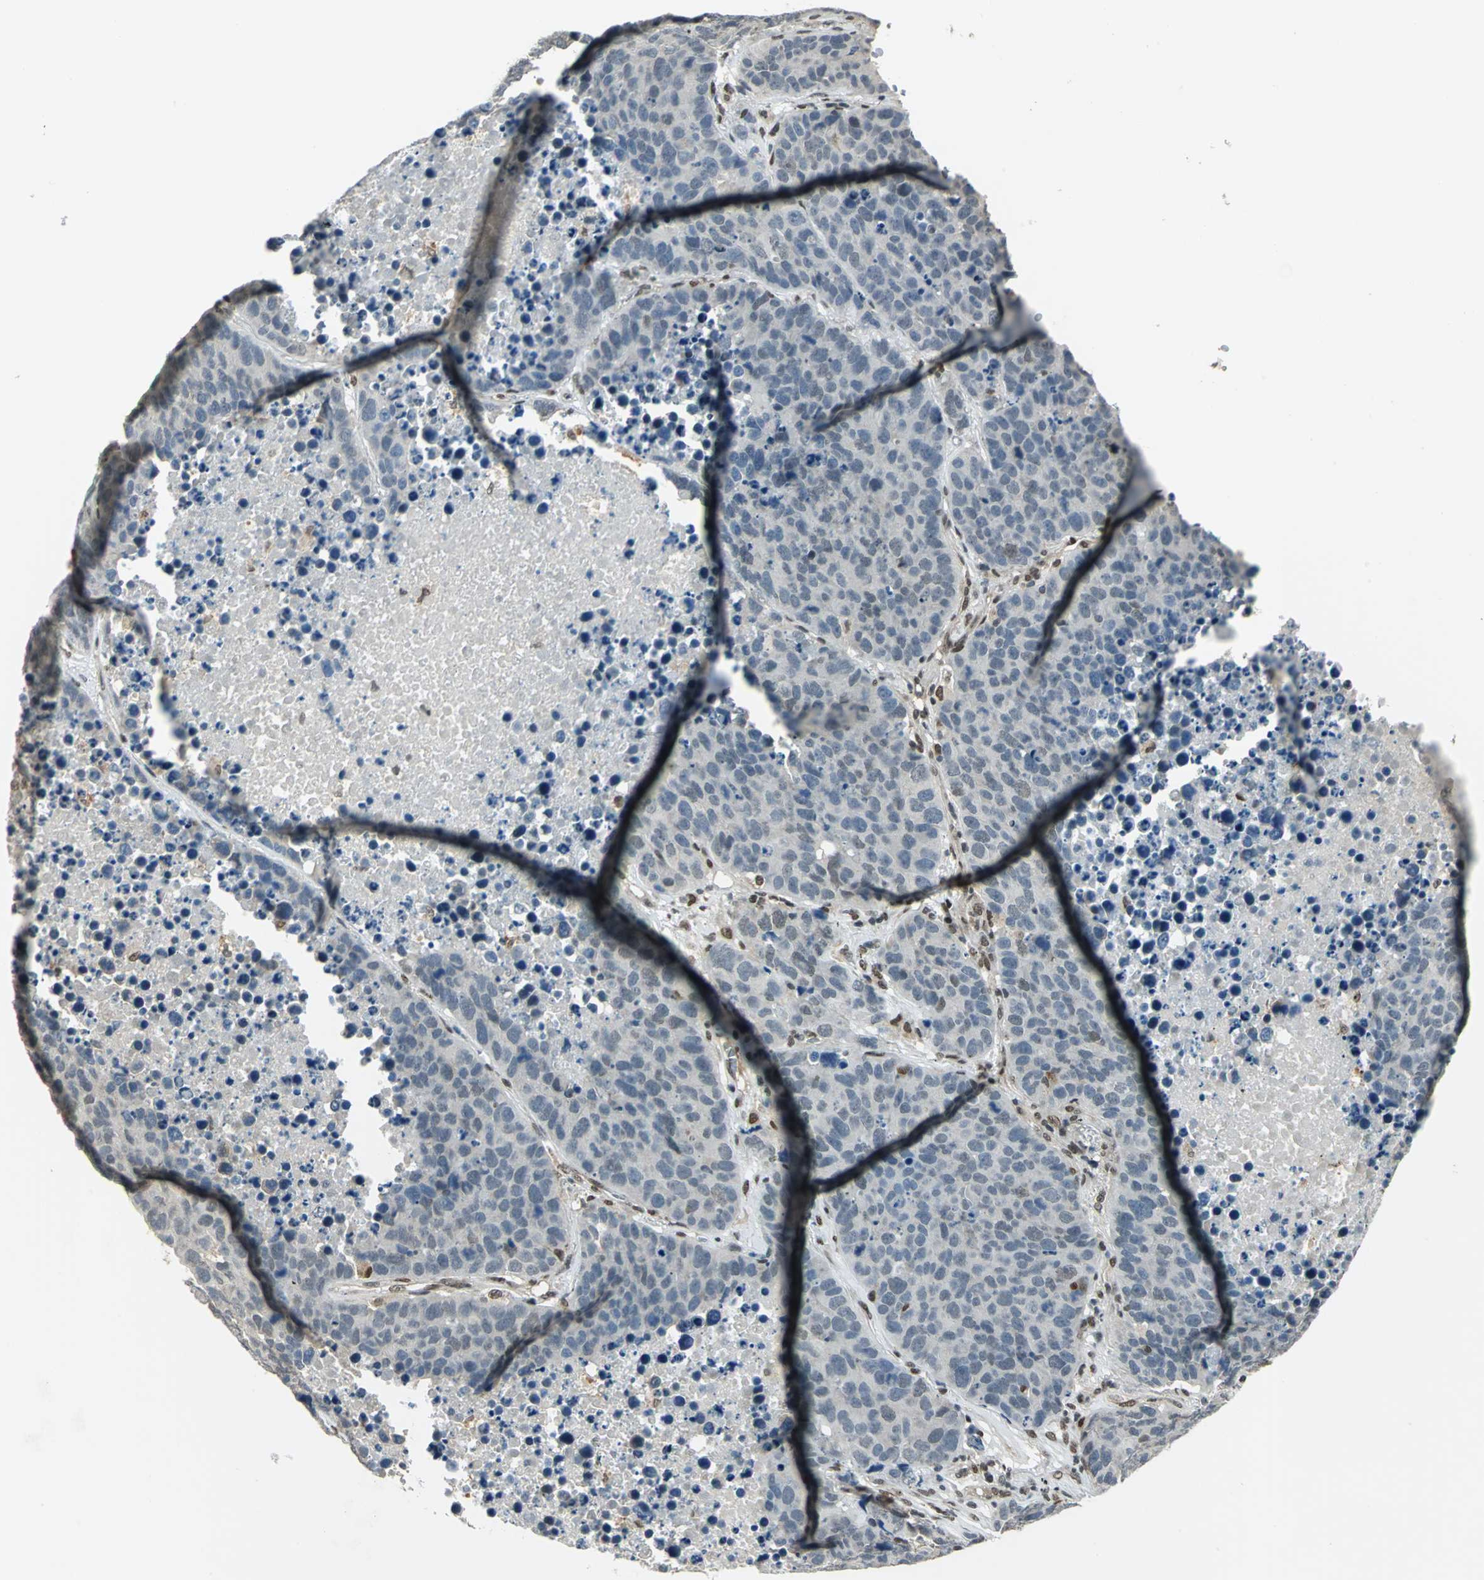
{"staining": {"intensity": "negative", "quantity": "none", "location": "none"}, "tissue": "carcinoid", "cell_type": "Tumor cells", "image_type": "cancer", "snomed": [{"axis": "morphology", "description": "Carcinoid, malignant, NOS"}, {"axis": "topography", "description": "Lung"}], "caption": "A histopathology image of human malignant carcinoid is negative for staining in tumor cells. (Brightfield microscopy of DAB immunohistochemistry at high magnification).", "gene": "RAD17", "patient": {"sex": "male", "age": 60}}